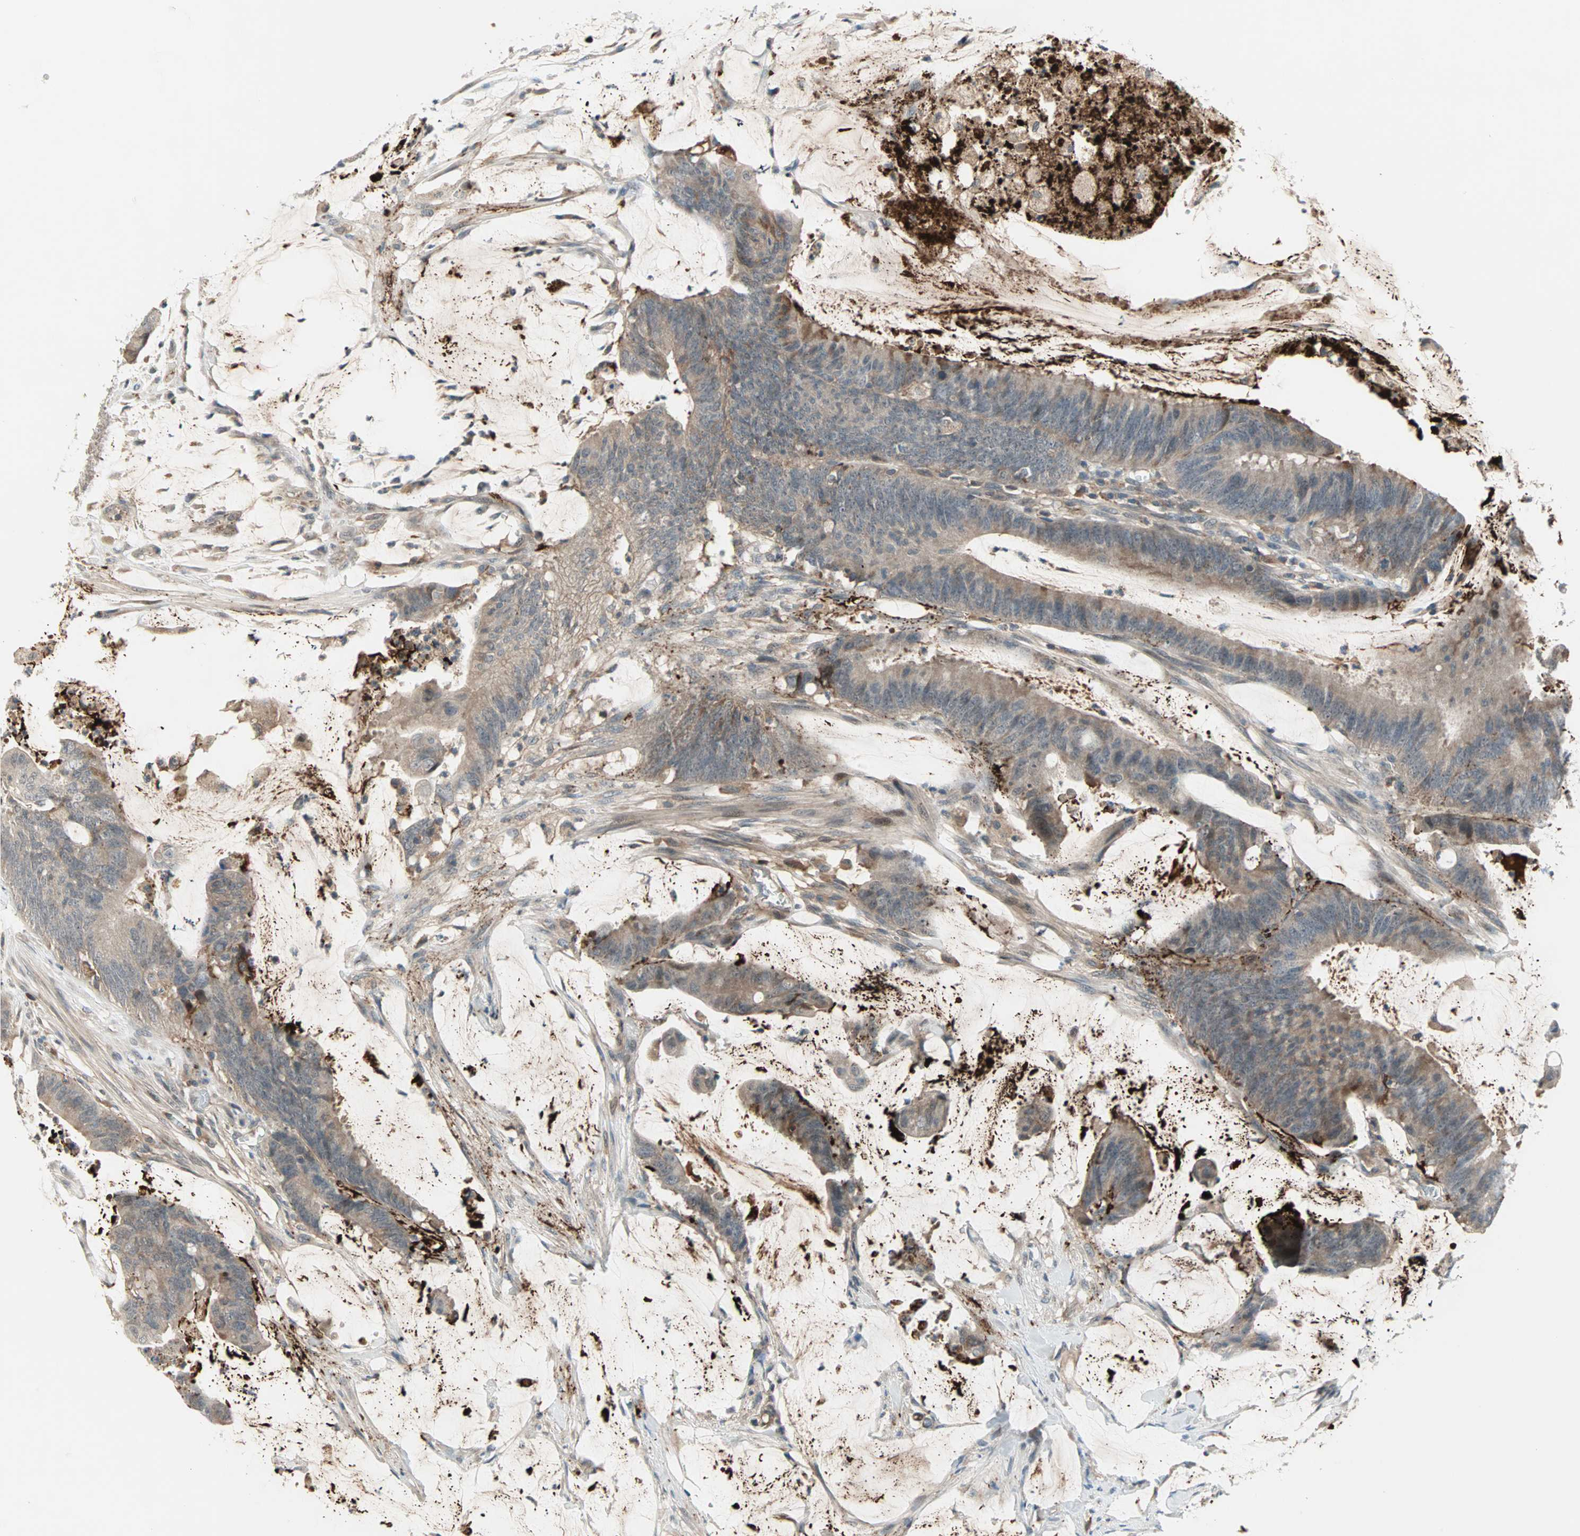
{"staining": {"intensity": "weak", "quantity": "25%-75%", "location": "cytoplasmic/membranous"}, "tissue": "colorectal cancer", "cell_type": "Tumor cells", "image_type": "cancer", "snomed": [{"axis": "morphology", "description": "Adenocarcinoma, NOS"}, {"axis": "topography", "description": "Rectum"}], "caption": "Immunohistochemistry of adenocarcinoma (colorectal) exhibits low levels of weak cytoplasmic/membranous staining in about 25%-75% of tumor cells.", "gene": "PROS1", "patient": {"sex": "female", "age": 66}}